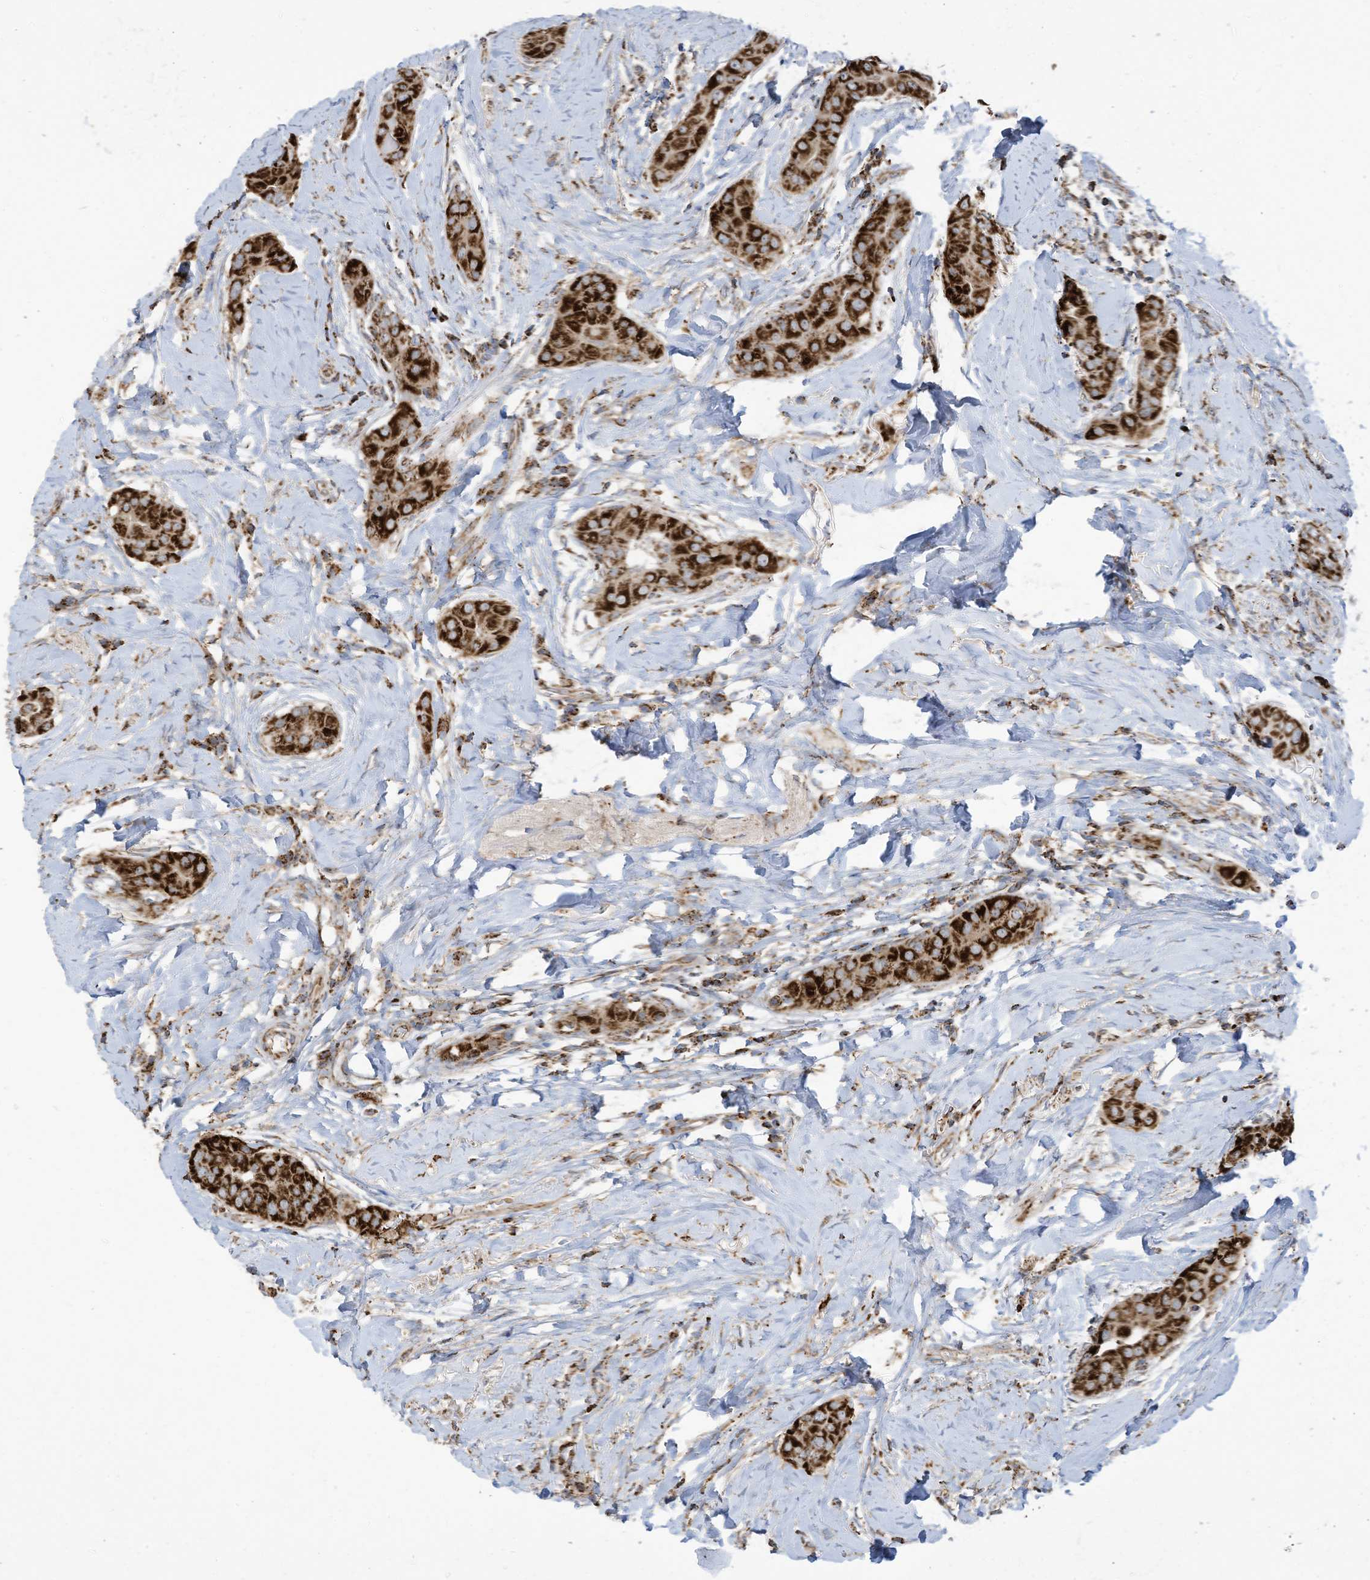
{"staining": {"intensity": "strong", "quantity": ">75%", "location": "cytoplasmic/membranous"}, "tissue": "thyroid cancer", "cell_type": "Tumor cells", "image_type": "cancer", "snomed": [{"axis": "morphology", "description": "Papillary adenocarcinoma, NOS"}, {"axis": "topography", "description": "Thyroid gland"}], "caption": "Immunohistochemical staining of thyroid papillary adenocarcinoma shows strong cytoplasmic/membranous protein positivity in approximately >75% of tumor cells. The staining is performed using DAB (3,3'-diaminobenzidine) brown chromogen to label protein expression. The nuclei are counter-stained blue using hematoxylin.", "gene": "COX10", "patient": {"sex": "male", "age": 33}}